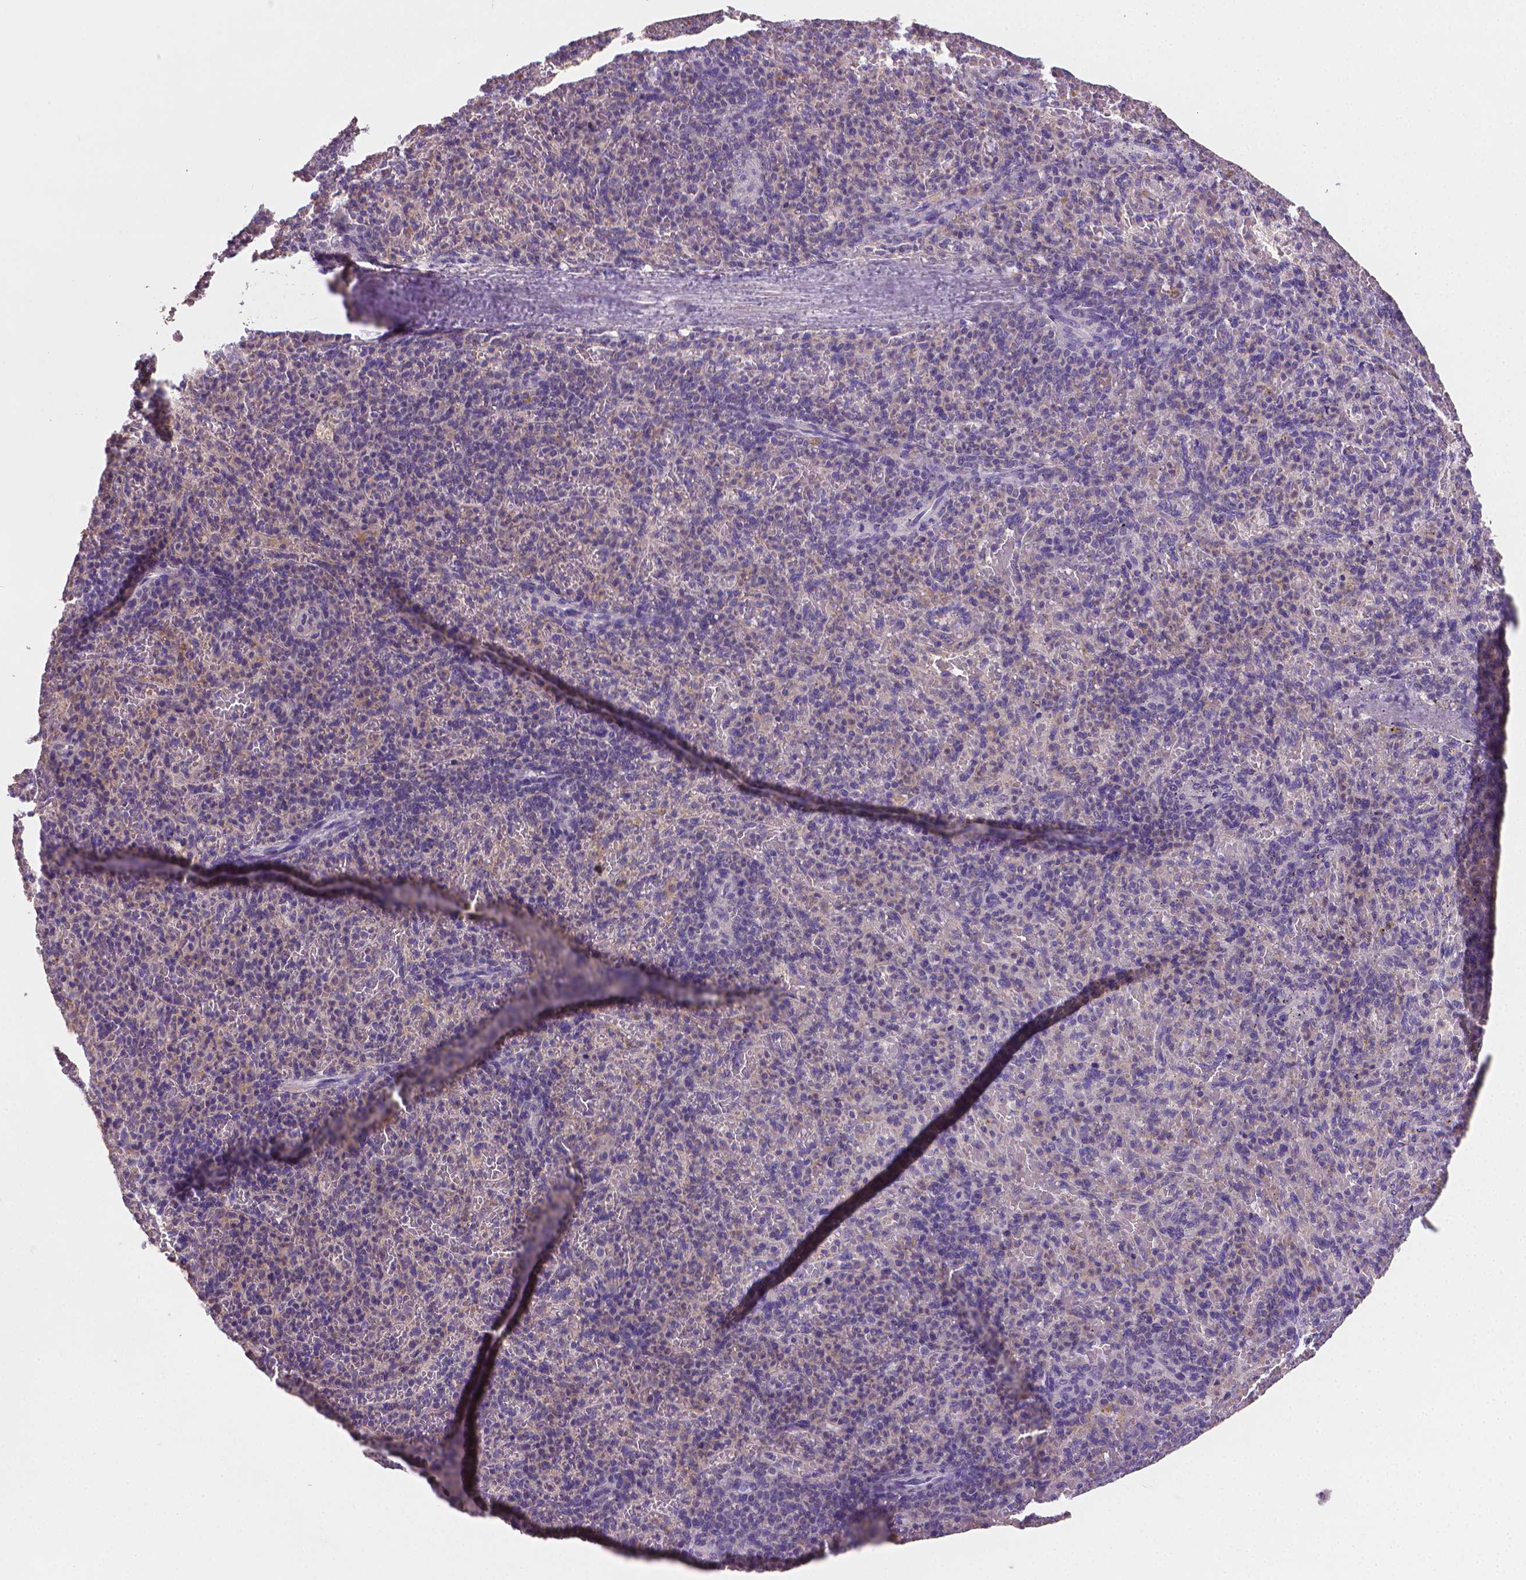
{"staining": {"intensity": "negative", "quantity": "none", "location": "none"}, "tissue": "spleen", "cell_type": "Cells in red pulp", "image_type": "normal", "snomed": [{"axis": "morphology", "description": "Normal tissue, NOS"}, {"axis": "topography", "description": "Spleen"}], "caption": "Immunohistochemical staining of normal spleen displays no significant staining in cells in red pulp.", "gene": "CATIP", "patient": {"sex": "female", "age": 74}}